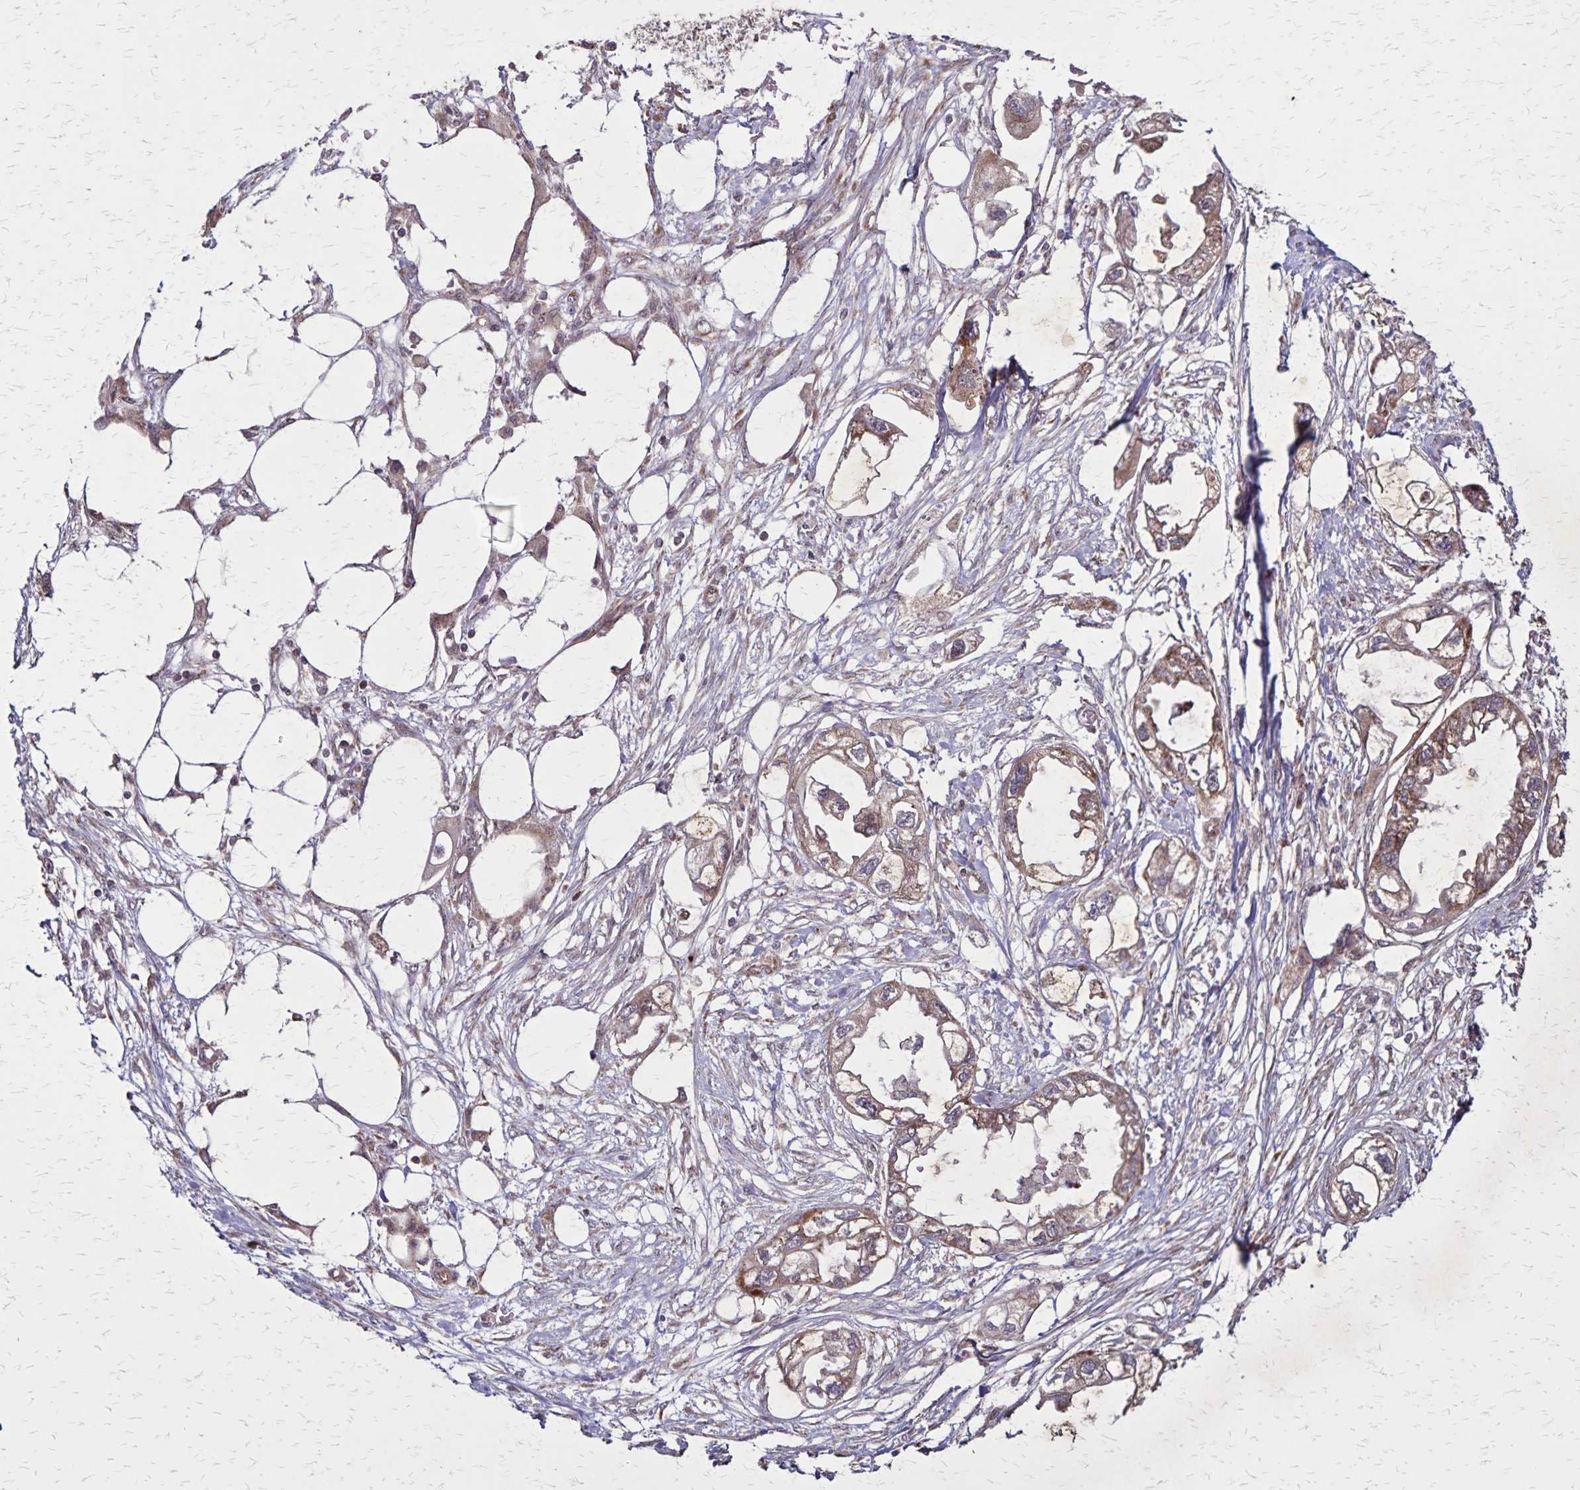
{"staining": {"intensity": "moderate", "quantity": ">75%", "location": "cytoplasmic/membranous"}, "tissue": "endometrial cancer", "cell_type": "Tumor cells", "image_type": "cancer", "snomed": [{"axis": "morphology", "description": "Adenocarcinoma, NOS"}, {"axis": "morphology", "description": "Adenocarcinoma, metastatic, NOS"}, {"axis": "topography", "description": "Adipose tissue"}, {"axis": "topography", "description": "Endometrium"}], "caption": "A brown stain shows moderate cytoplasmic/membranous positivity of a protein in human endometrial cancer (adenocarcinoma) tumor cells.", "gene": "NFS1", "patient": {"sex": "female", "age": 67}}